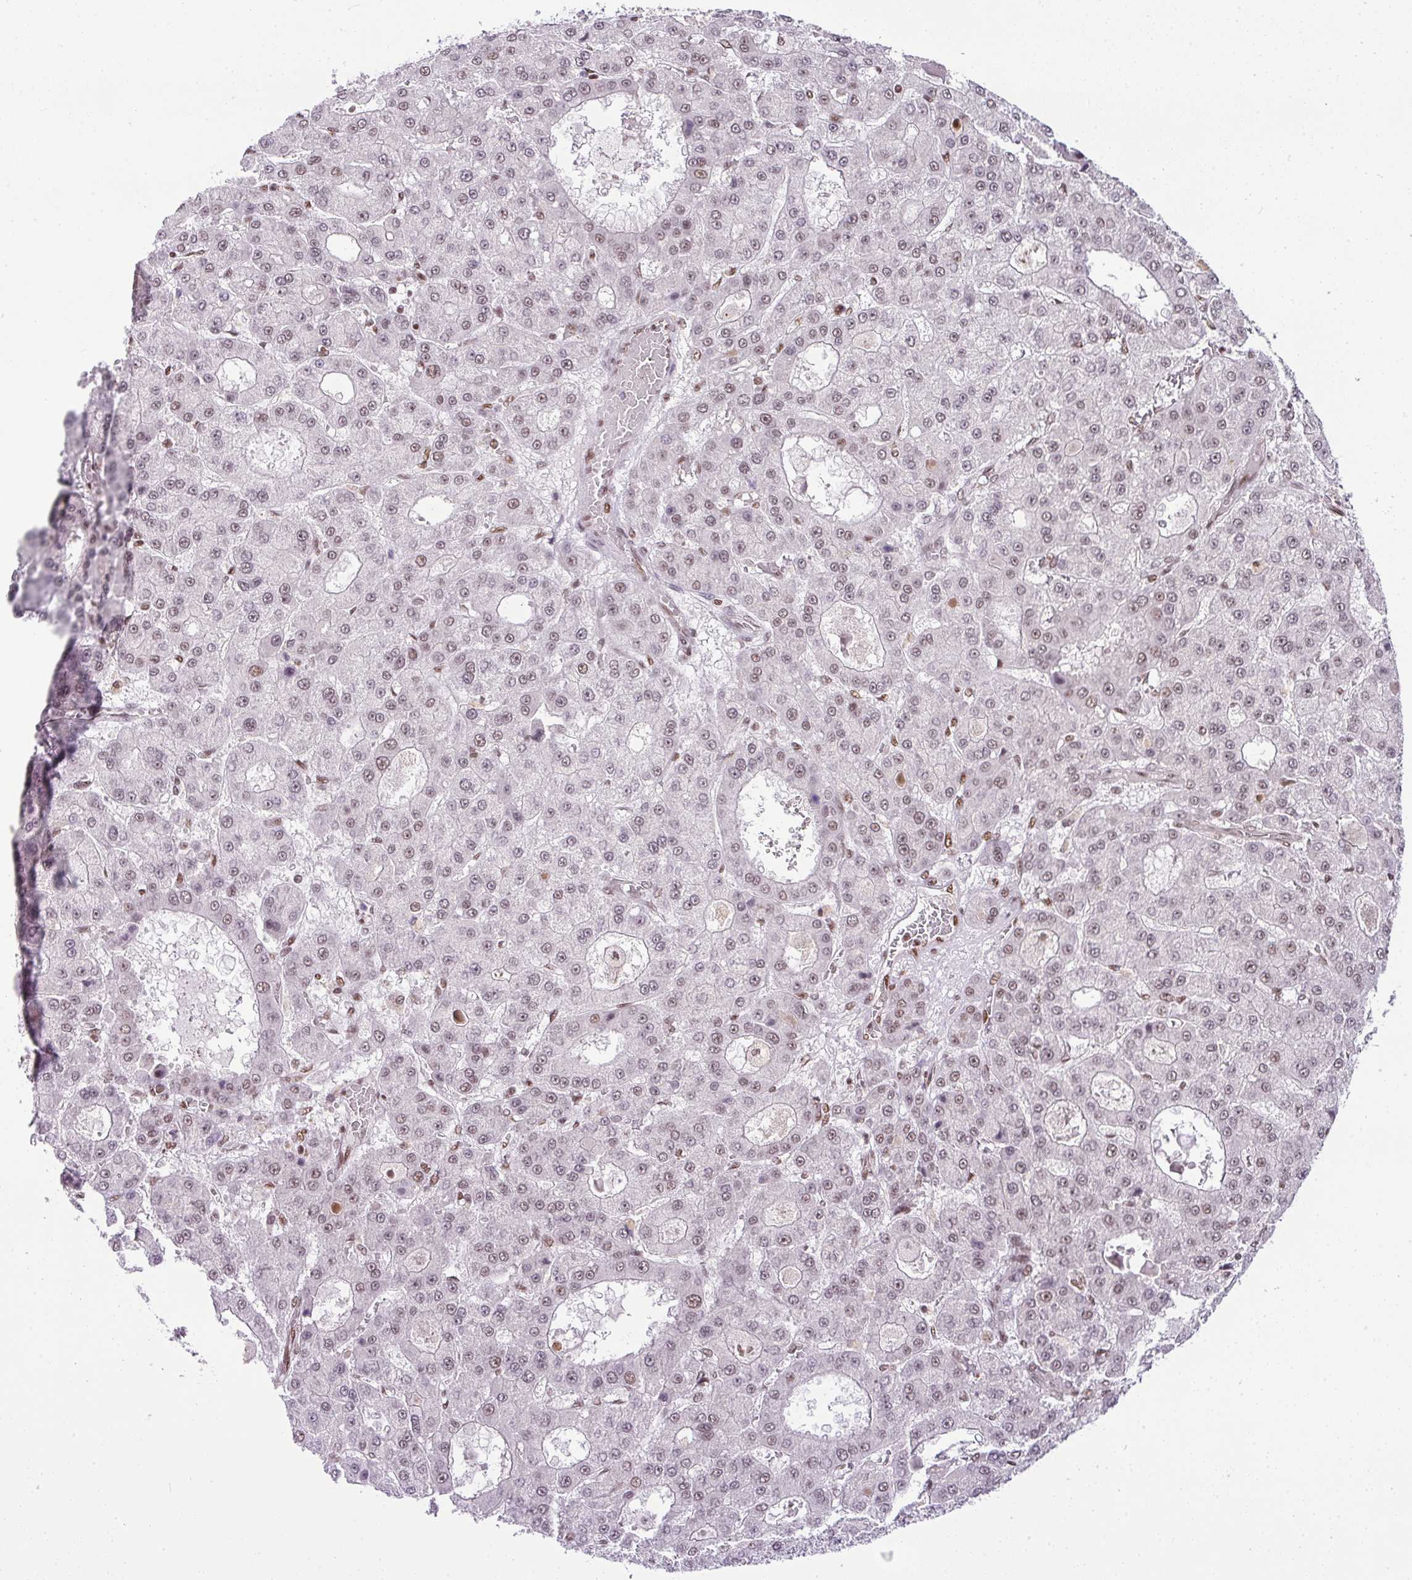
{"staining": {"intensity": "moderate", "quantity": "25%-75%", "location": "nuclear"}, "tissue": "liver cancer", "cell_type": "Tumor cells", "image_type": "cancer", "snomed": [{"axis": "morphology", "description": "Carcinoma, Hepatocellular, NOS"}, {"axis": "topography", "description": "Liver"}], "caption": "Immunohistochemical staining of liver cancer exhibits moderate nuclear protein expression in about 25%-75% of tumor cells. The staining was performed using DAB to visualize the protein expression in brown, while the nuclei were stained in blue with hematoxylin (Magnification: 20x).", "gene": "PGAP4", "patient": {"sex": "male", "age": 70}}